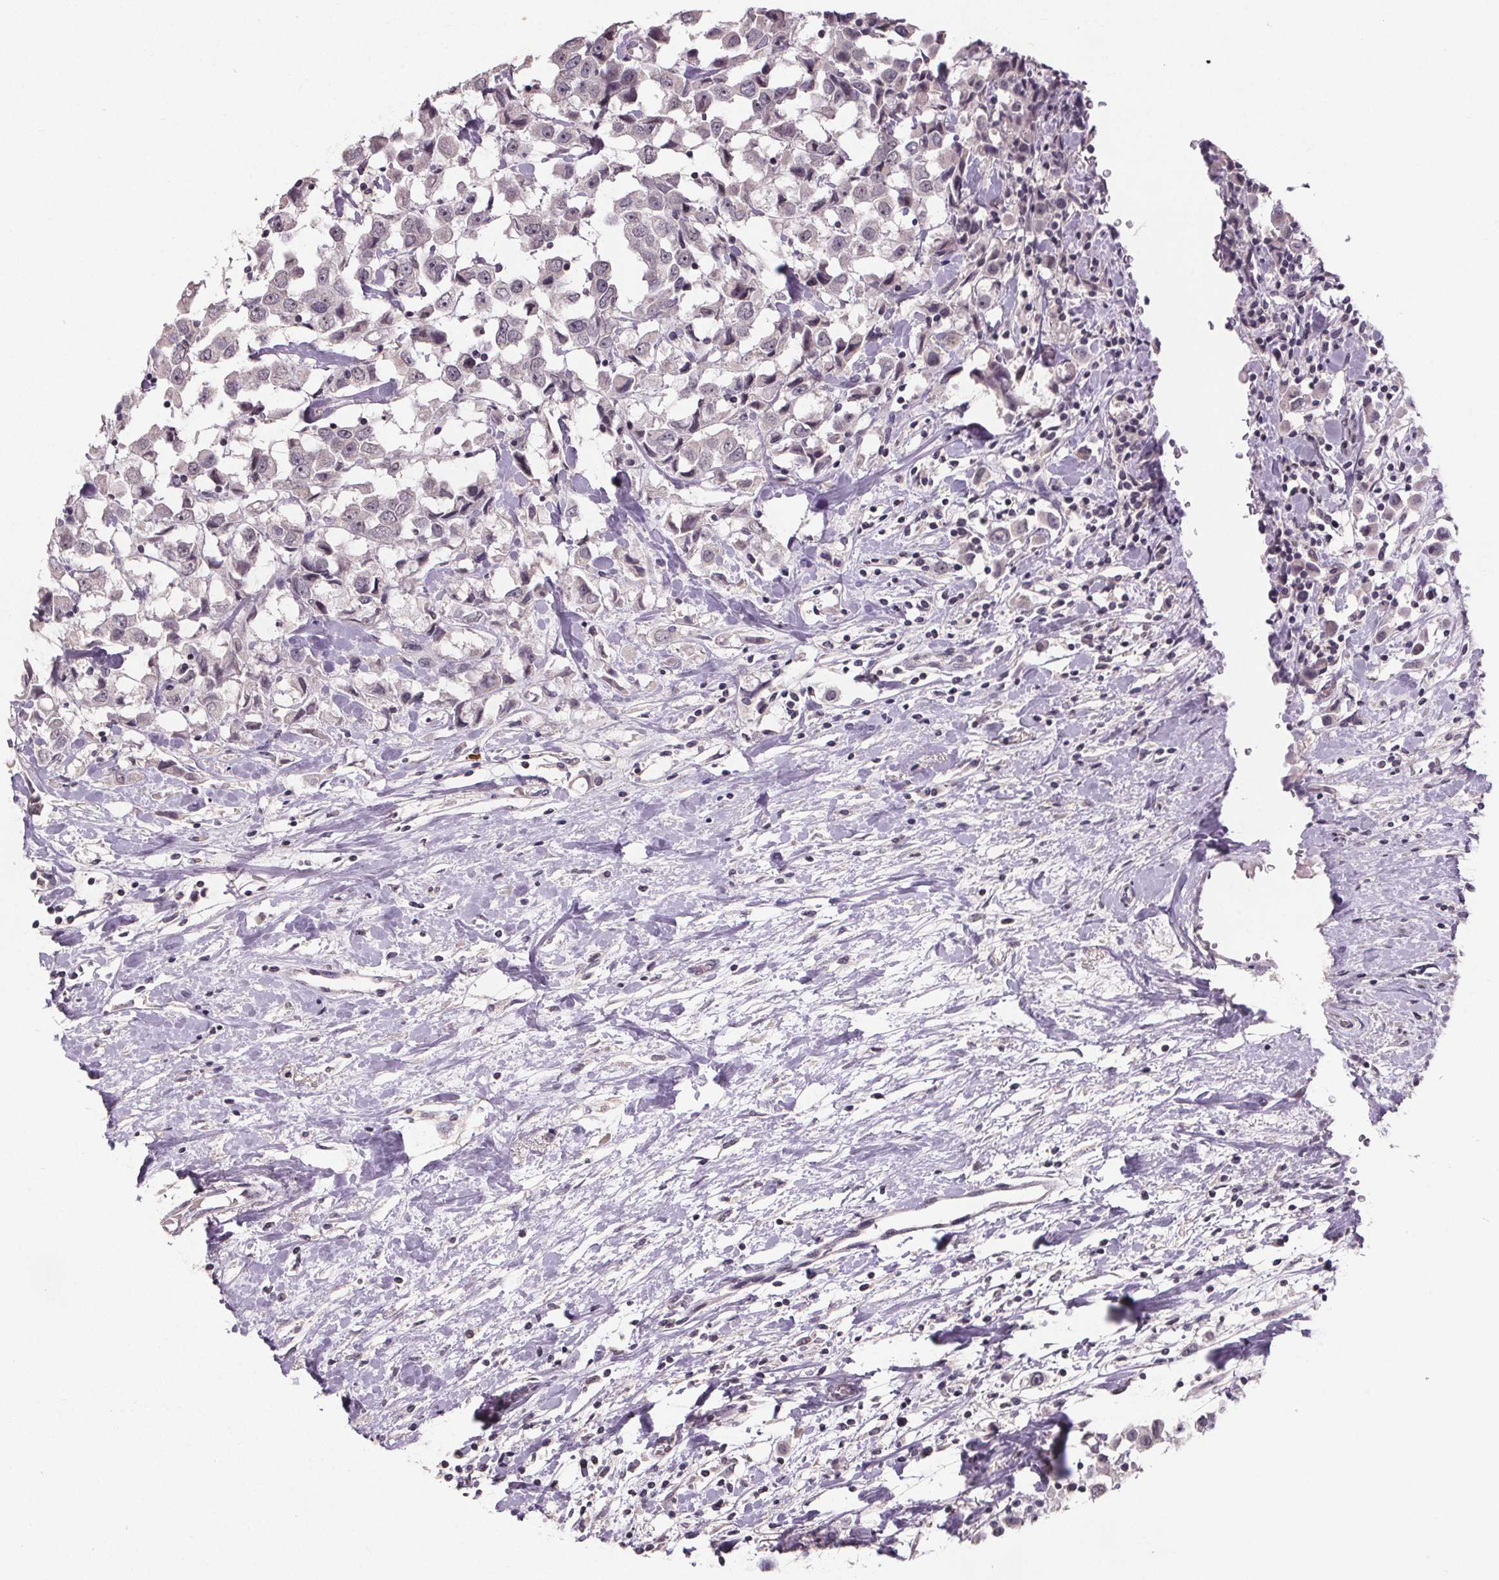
{"staining": {"intensity": "negative", "quantity": "none", "location": "none"}, "tissue": "breast cancer", "cell_type": "Tumor cells", "image_type": "cancer", "snomed": [{"axis": "morphology", "description": "Duct carcinoma"}, {"axis": "topography", "description": "Breast"}], "caption": "The micrograph exhibits no significant expression in tumor cells of breast cancer.", "gene": "NKX6-1", "patient": {"sex": "female", "age": 61}}